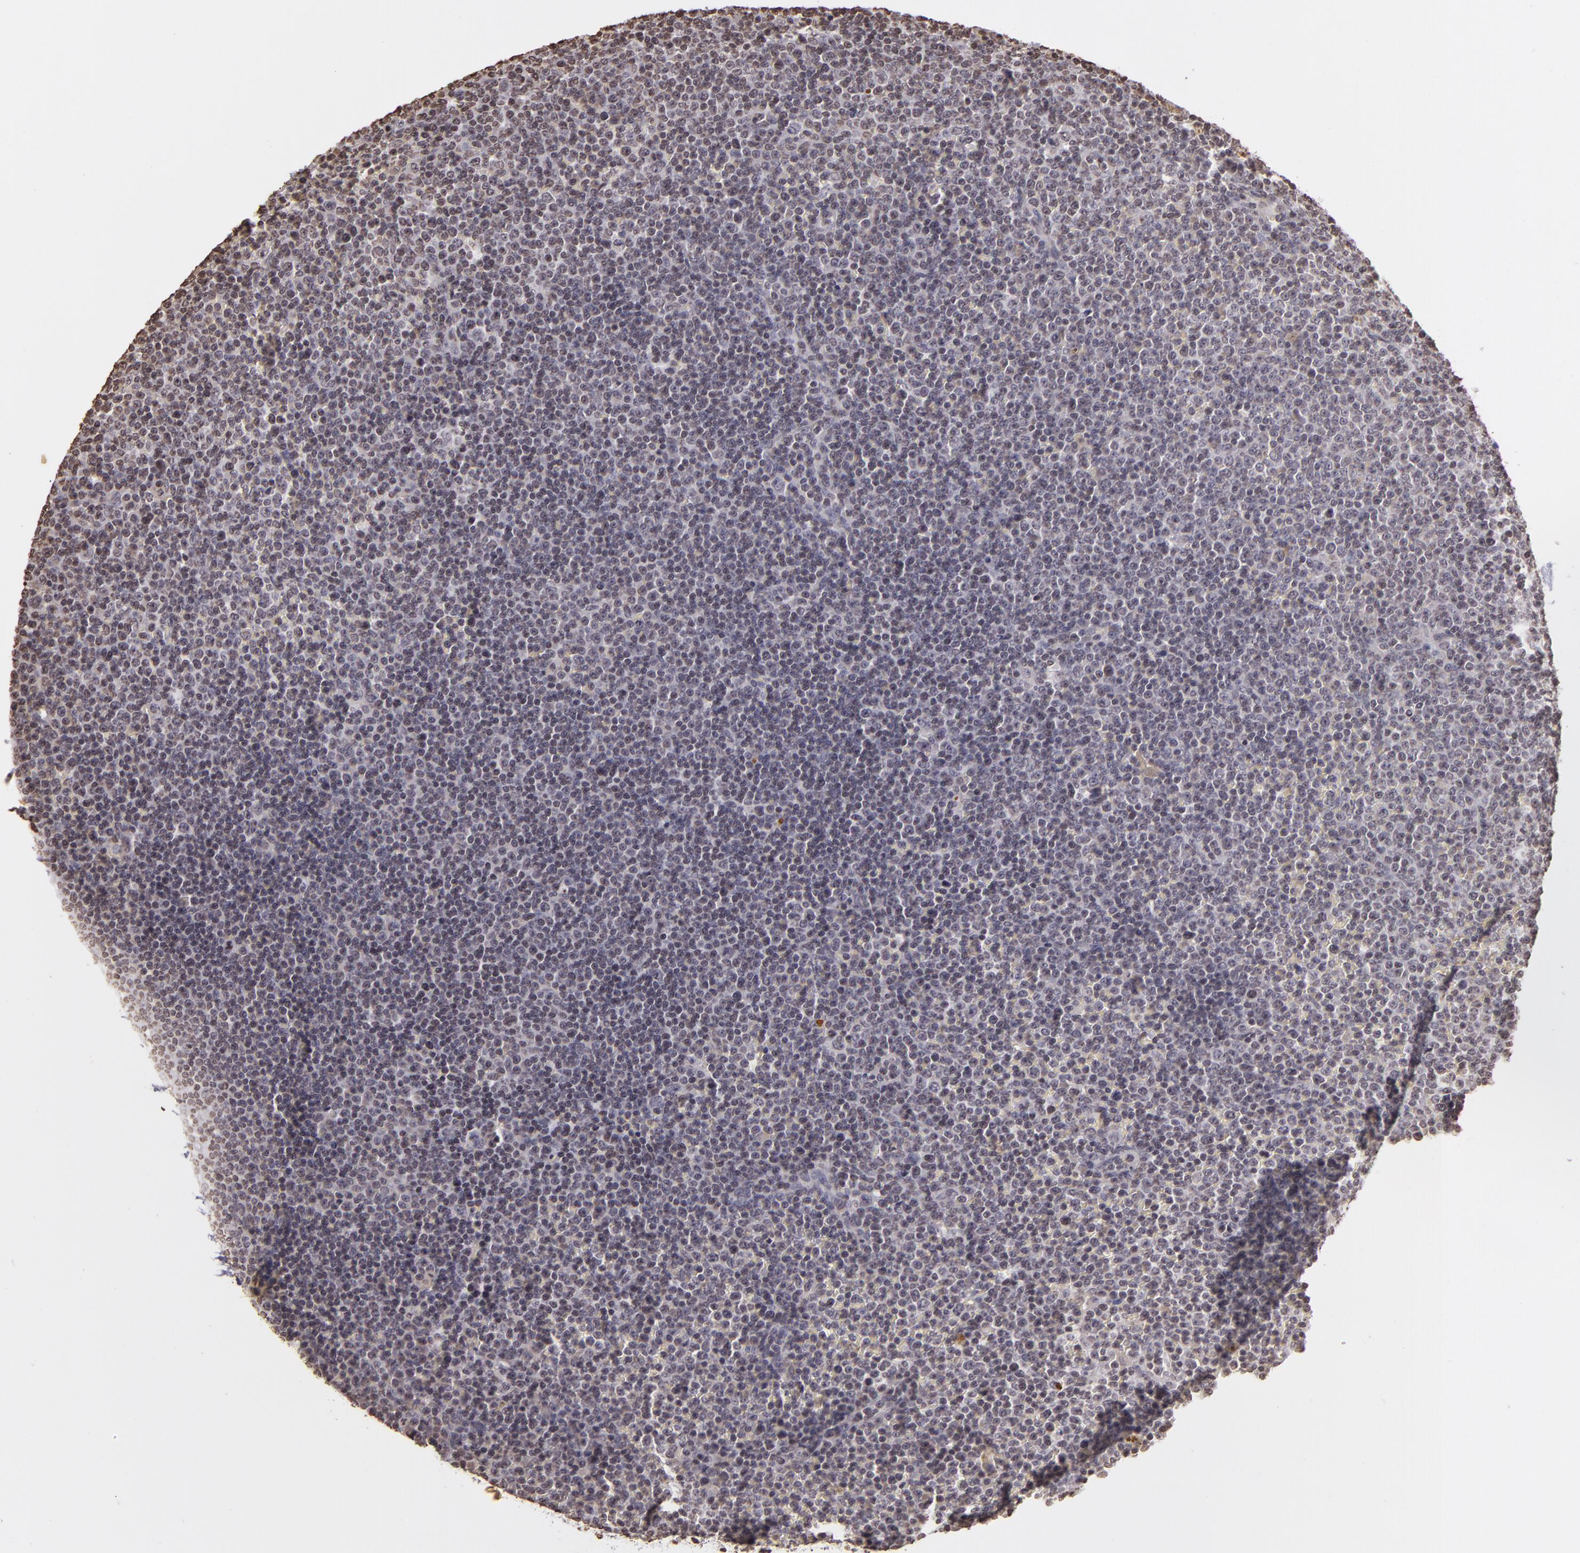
{"staining": {"intensity": "negative", "quantity": "none", "location": "none"}, "tissue": "lymphoma", "cell_type": "Tumor cells", "image_type": "cancer", "snomed": [{"axis": "morphology", "description": "Malignant lymphoma, non-Hodgkin's type, Low grade"}, {"axis": "topography", "description": "Lymph node"}], "caption": "Tumor cells show no significant positivity in lymphoma. (Immunohistochemistry, brightfield microscopy, high magnification).", "gene": "THRB", "patient": {"sex": "male", "age": 50}}